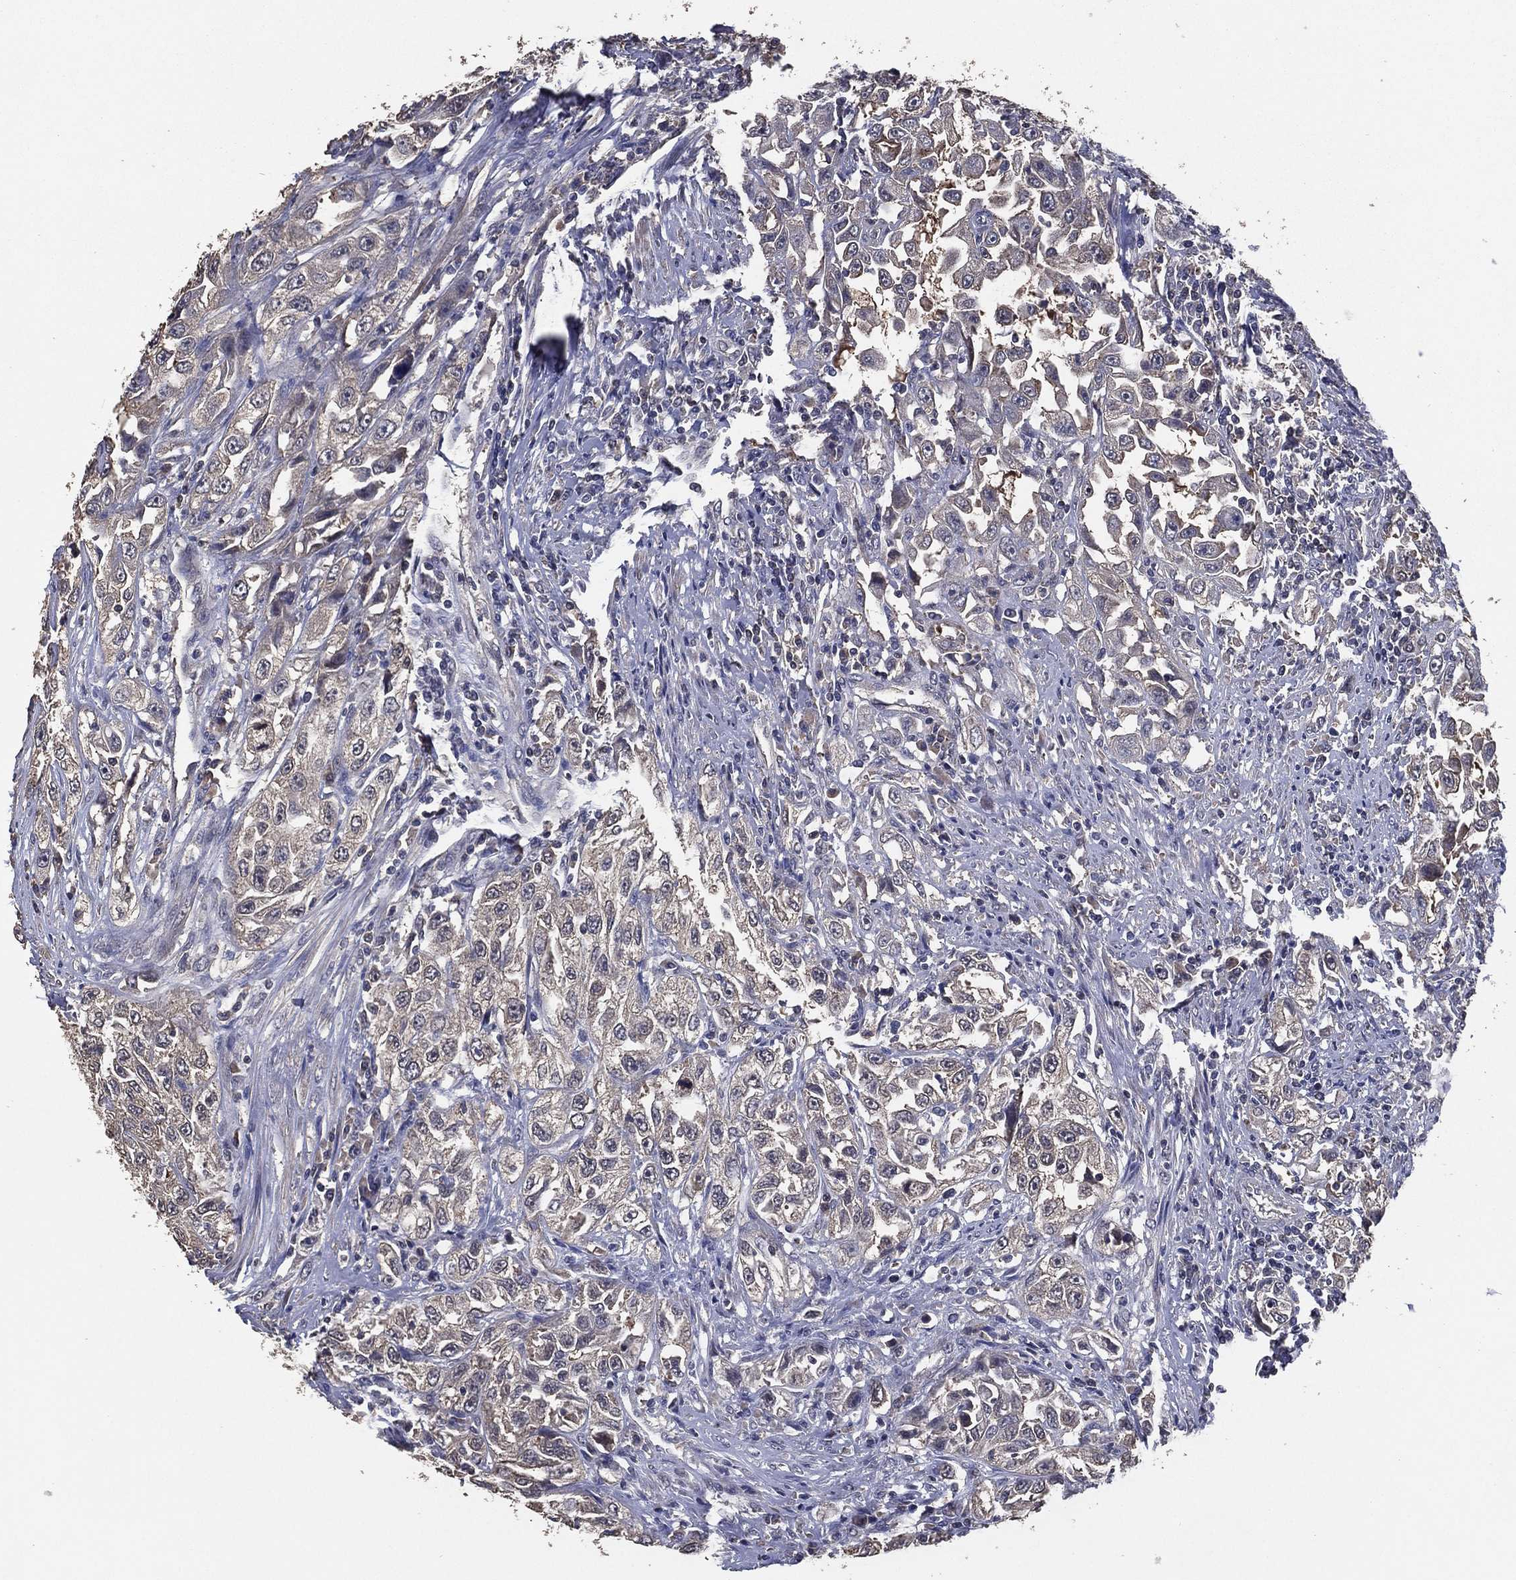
{"staining": {"intensity": "weak", "quantity": "<25%", "location": "cytoplasmic/membranous"}, "tissue": "urothelial cancer", "cell_type": "Tumor cells", "image_type": "cancer", "snomed": [{"axis": "morphology", "description": "Urothelial carcinoma, High grade"}, {"axis": "topography", "description": "Urinary bladder"}], "caption": "DAB immunohistochemical staining of high-grade urothelial carcinoma shows no significant staining in tumor cells.", "gene": "PCNT", "patient": {"sex": "female", "age": 56}}